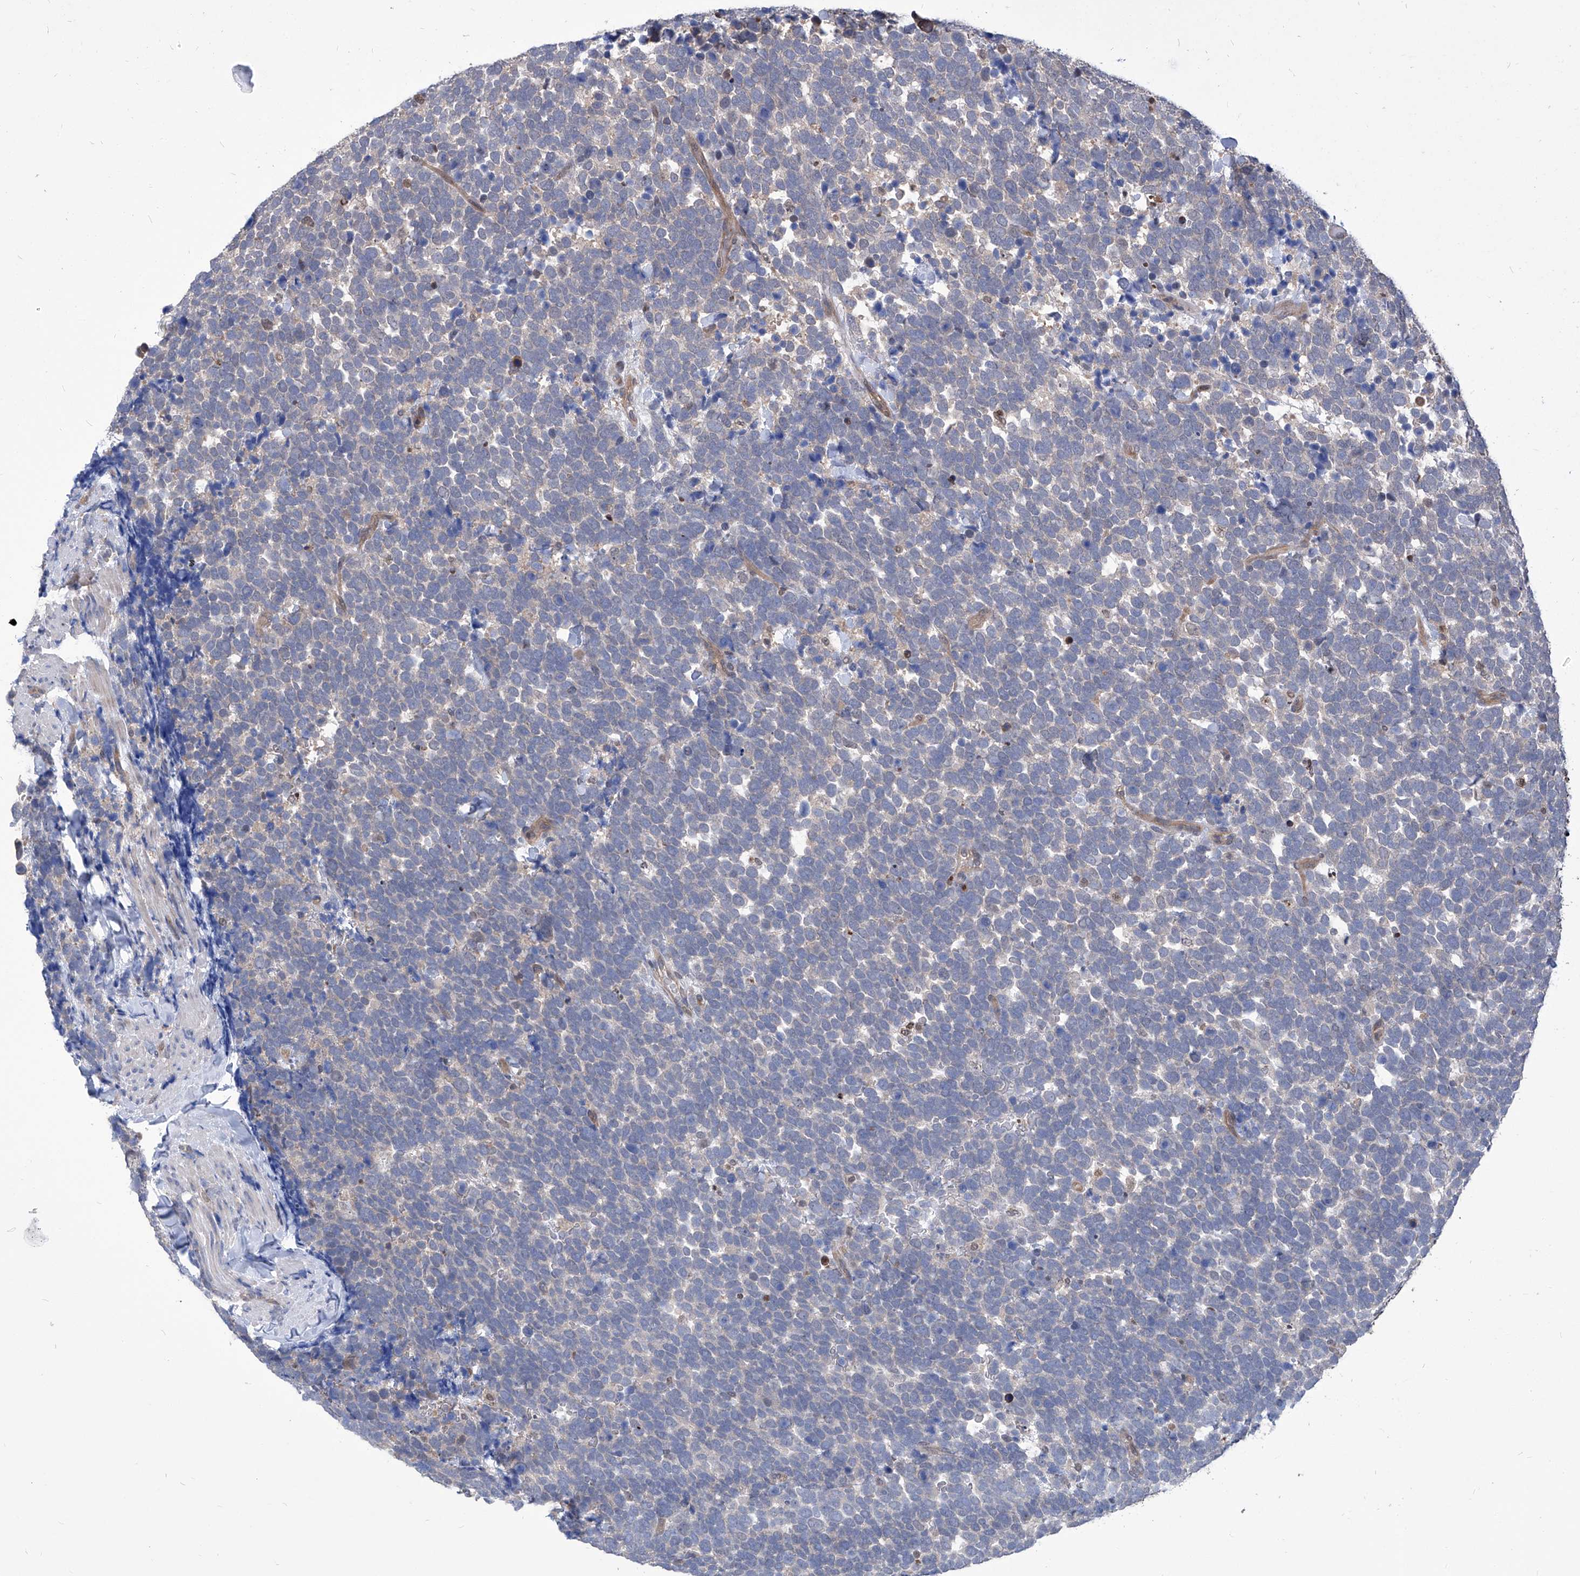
{"staining": {"intensity": "weak", "quantity": "<25%", "location": "cytoplasmic/membranous"}, "tissue": "urothelial cancer", "cell_type": "Tumor cells", "image_type": "cancer", "snomed": [{"axis": "morphology", "description": "Urothelial carcinoma, High grade"}, {"axis": "topography", "description": "Urinary bladder"}], "caption": "The image exhibits no staining of tumor cells in high-grade urothelial carcinoma. Brightfield microscopy of immunohistochemistry (IHC) stained with DAB (brown) and hematoxylin (blue), captured at high magnification.", "gene": "PSMB1", "patient": {"sex": "female", "age": 82}}